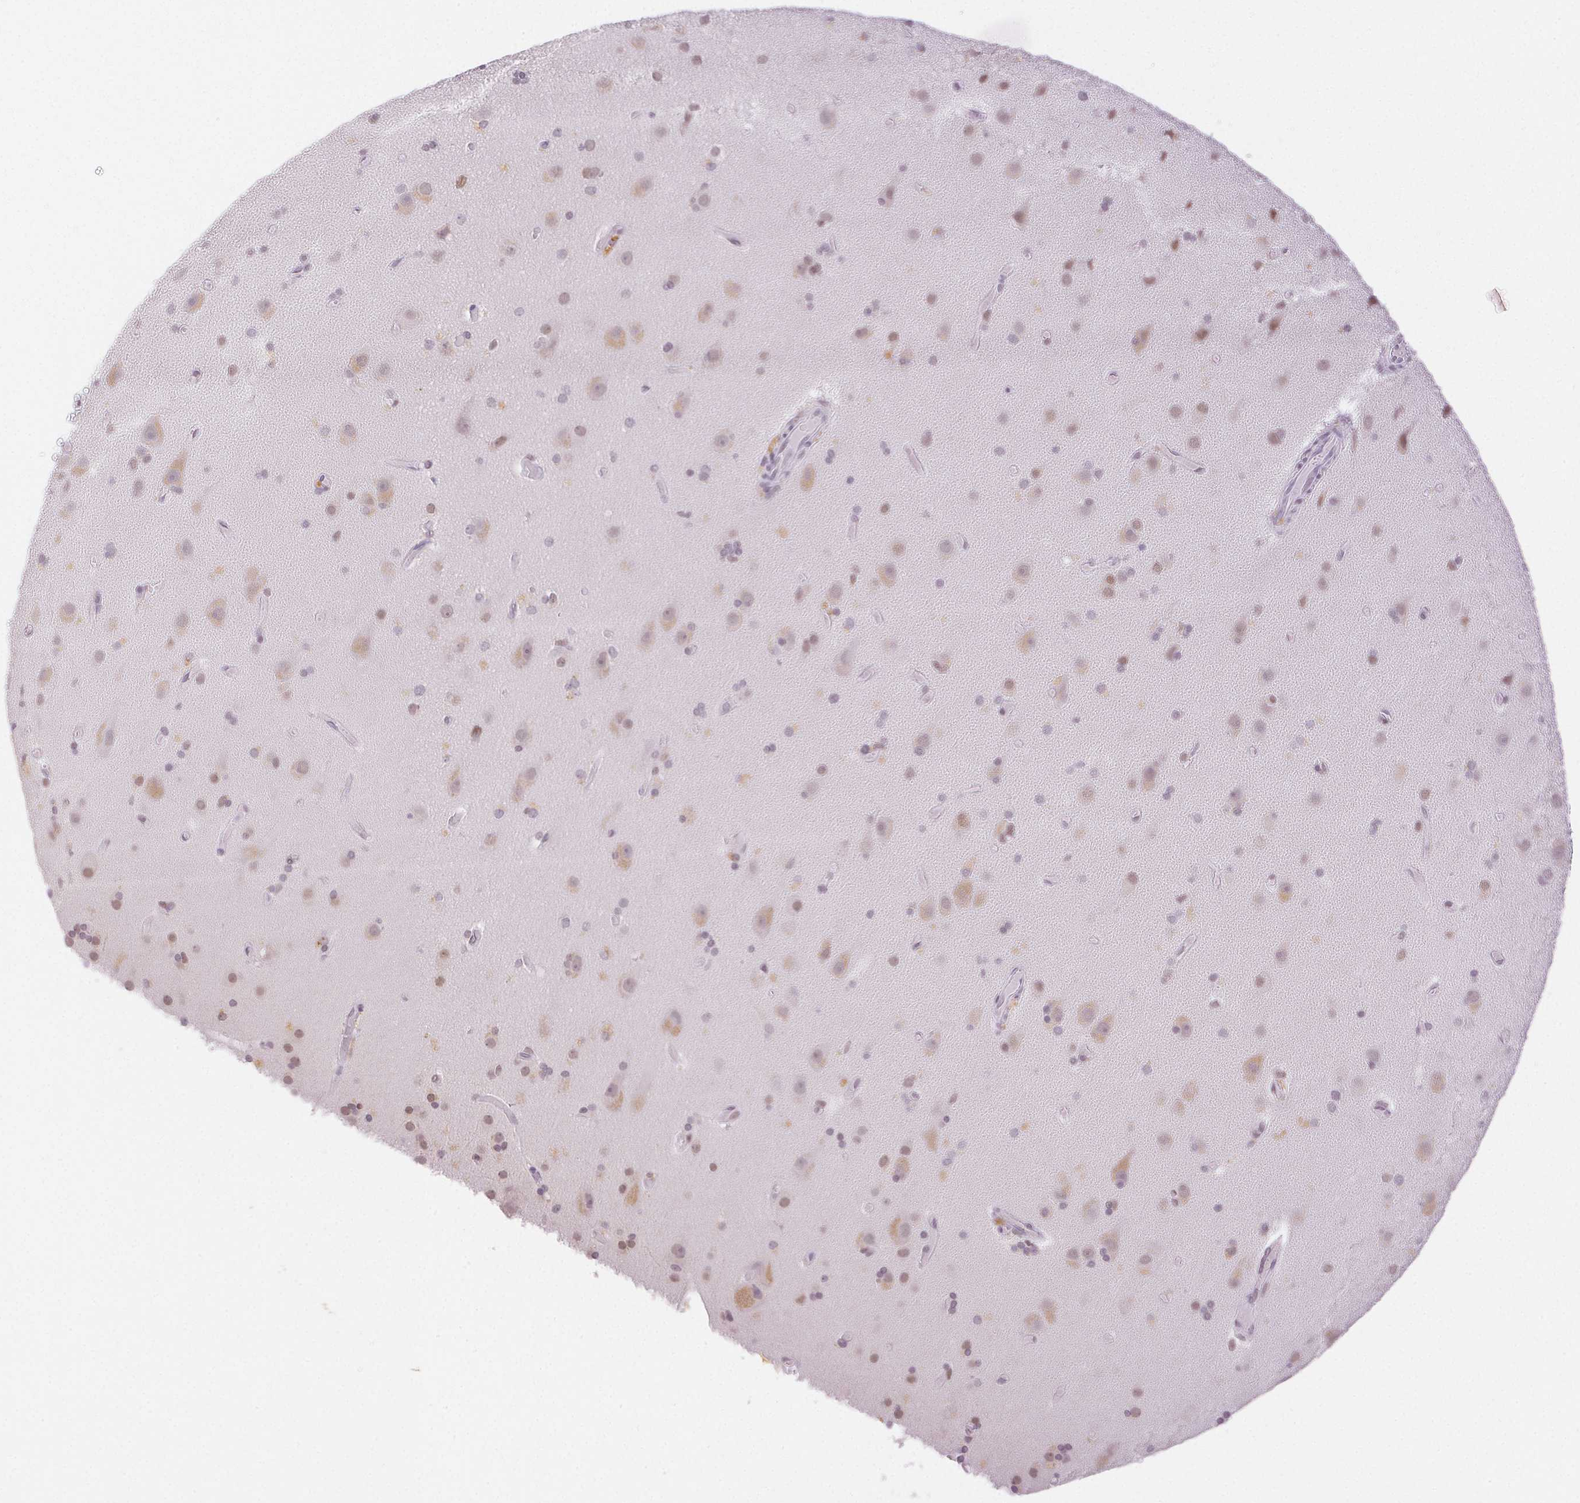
{"staining": {"intensity": "moderate", "quantity": "<25%", "location": "nuclear"}, "tissue": "cerebral cortex", "cell_type": "Endothelial cells", "image_type": "normal", "snomed": [{"axis": "morphology", "description": "Normal tissue, NOS"}, {"axis": "morphology", "description": "Glioma, malignant, High grade"}, {"axis": "topography", "description": "Cerebral cortex"}], "caption": "Immunohistochemical staining of unremarkable cerebral cortex shows moderate nuclear protein positivity in approximately <25% of endothelial cells. The staining was performed using DAB, with brown indicating positive protein expression. Nuclei are stained blue with hematoxylin.", "gene": "H2AZ1", "patient": {"sex": "male", "age": 71}}